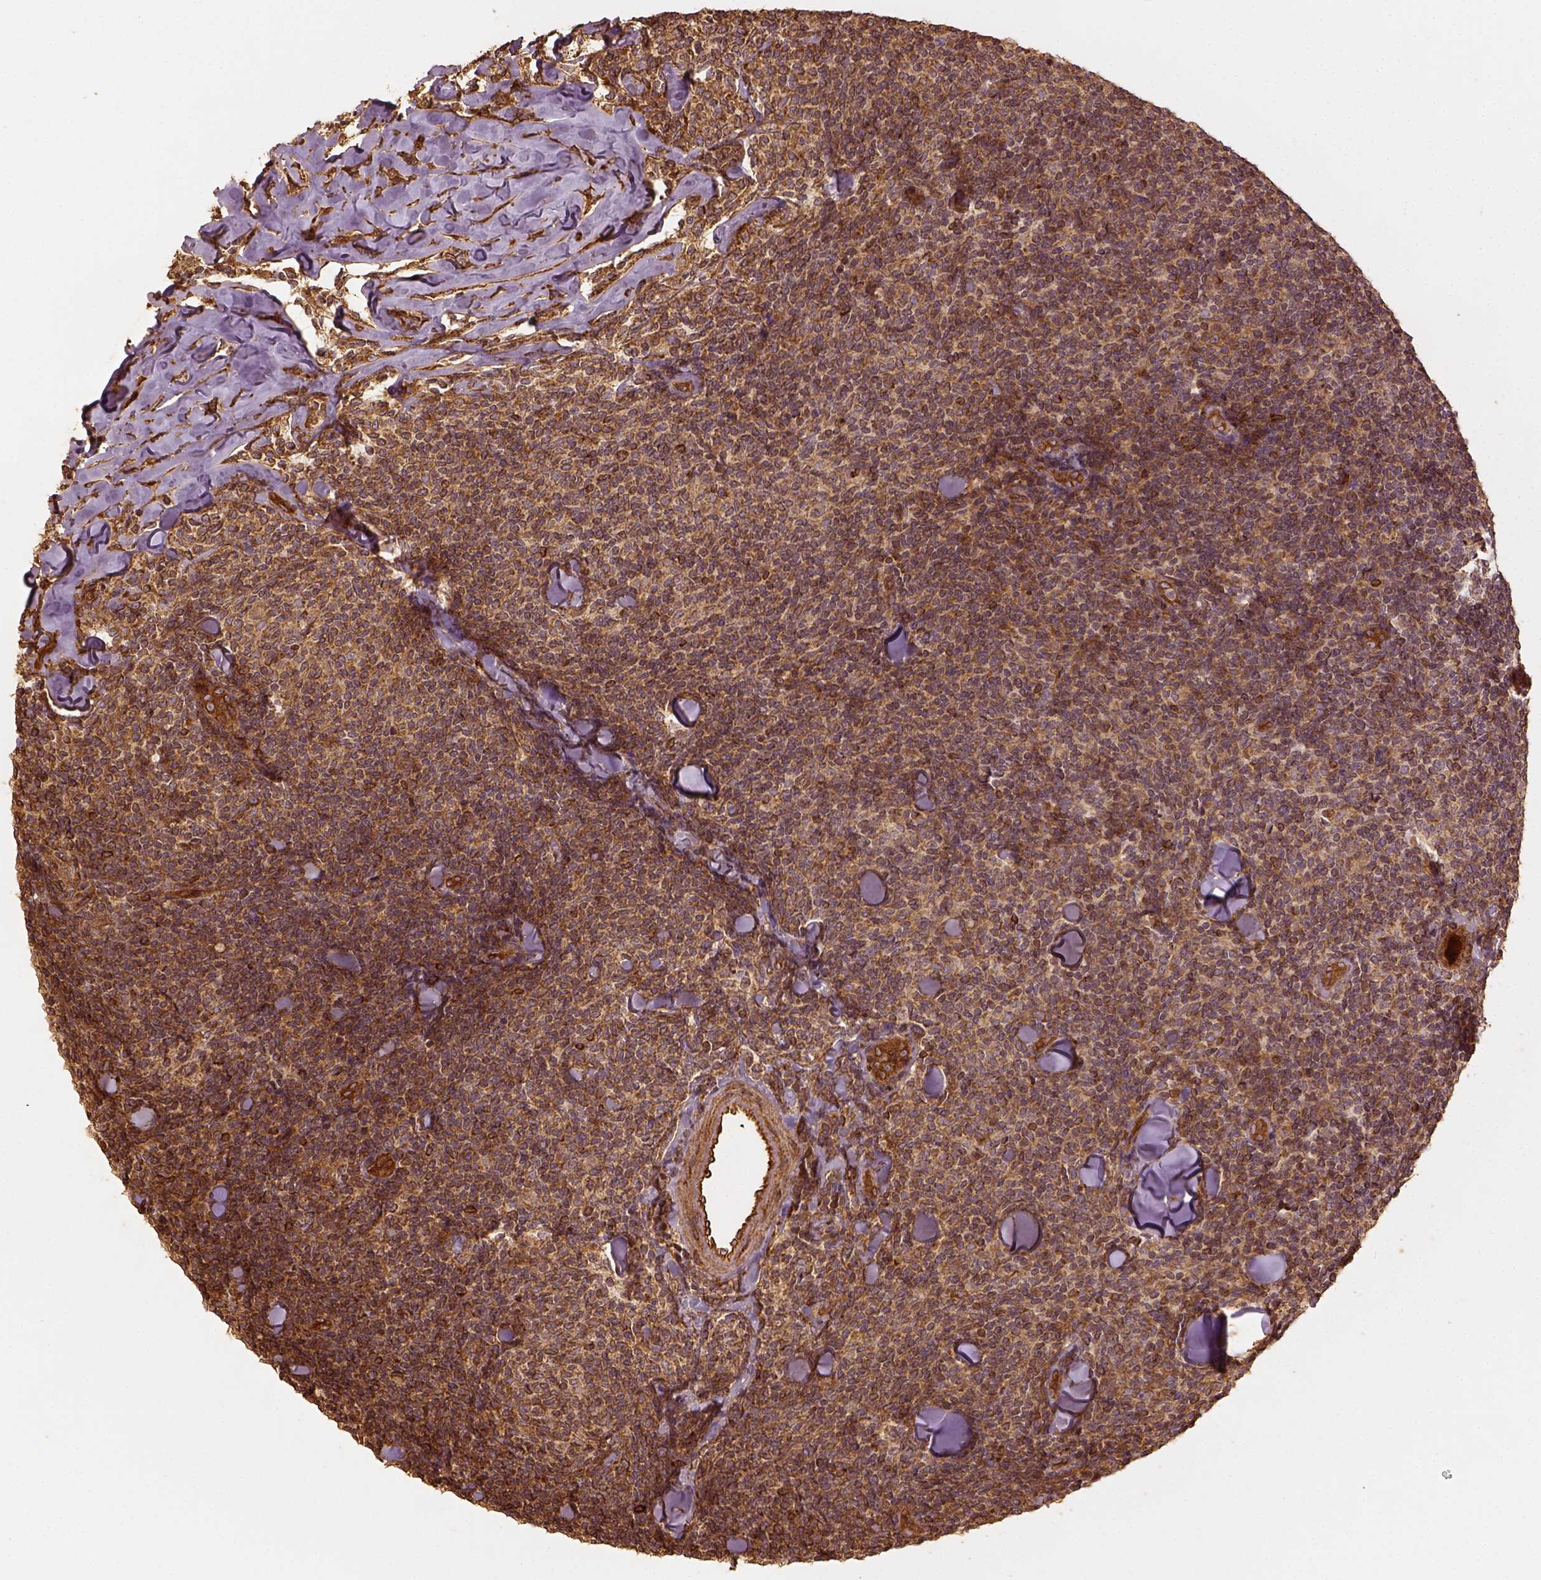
{"staining": {"intensity": "moderate", "quantity": ">75%", "location": "cytoplasmic/membranous"}, "tissue": "lymphoma", "cell_type": "Tumor cells", "image_type": "cancer", "snomed": [{"axis": "morphology", "description": "Malignant lymphoma, non-Hodgkin's type, Low grade"}, {"axis": "topography", "description": "Lymph node"}], "caption": "Protein staining displays moderate cytoplasmic/membranous positivity in about >75% of tumor cells in low-grade malignant lymphoma, non-Hodgkin's type.", "gene": "VEGFA", "patient": {"sex": "female", "age": 56}}